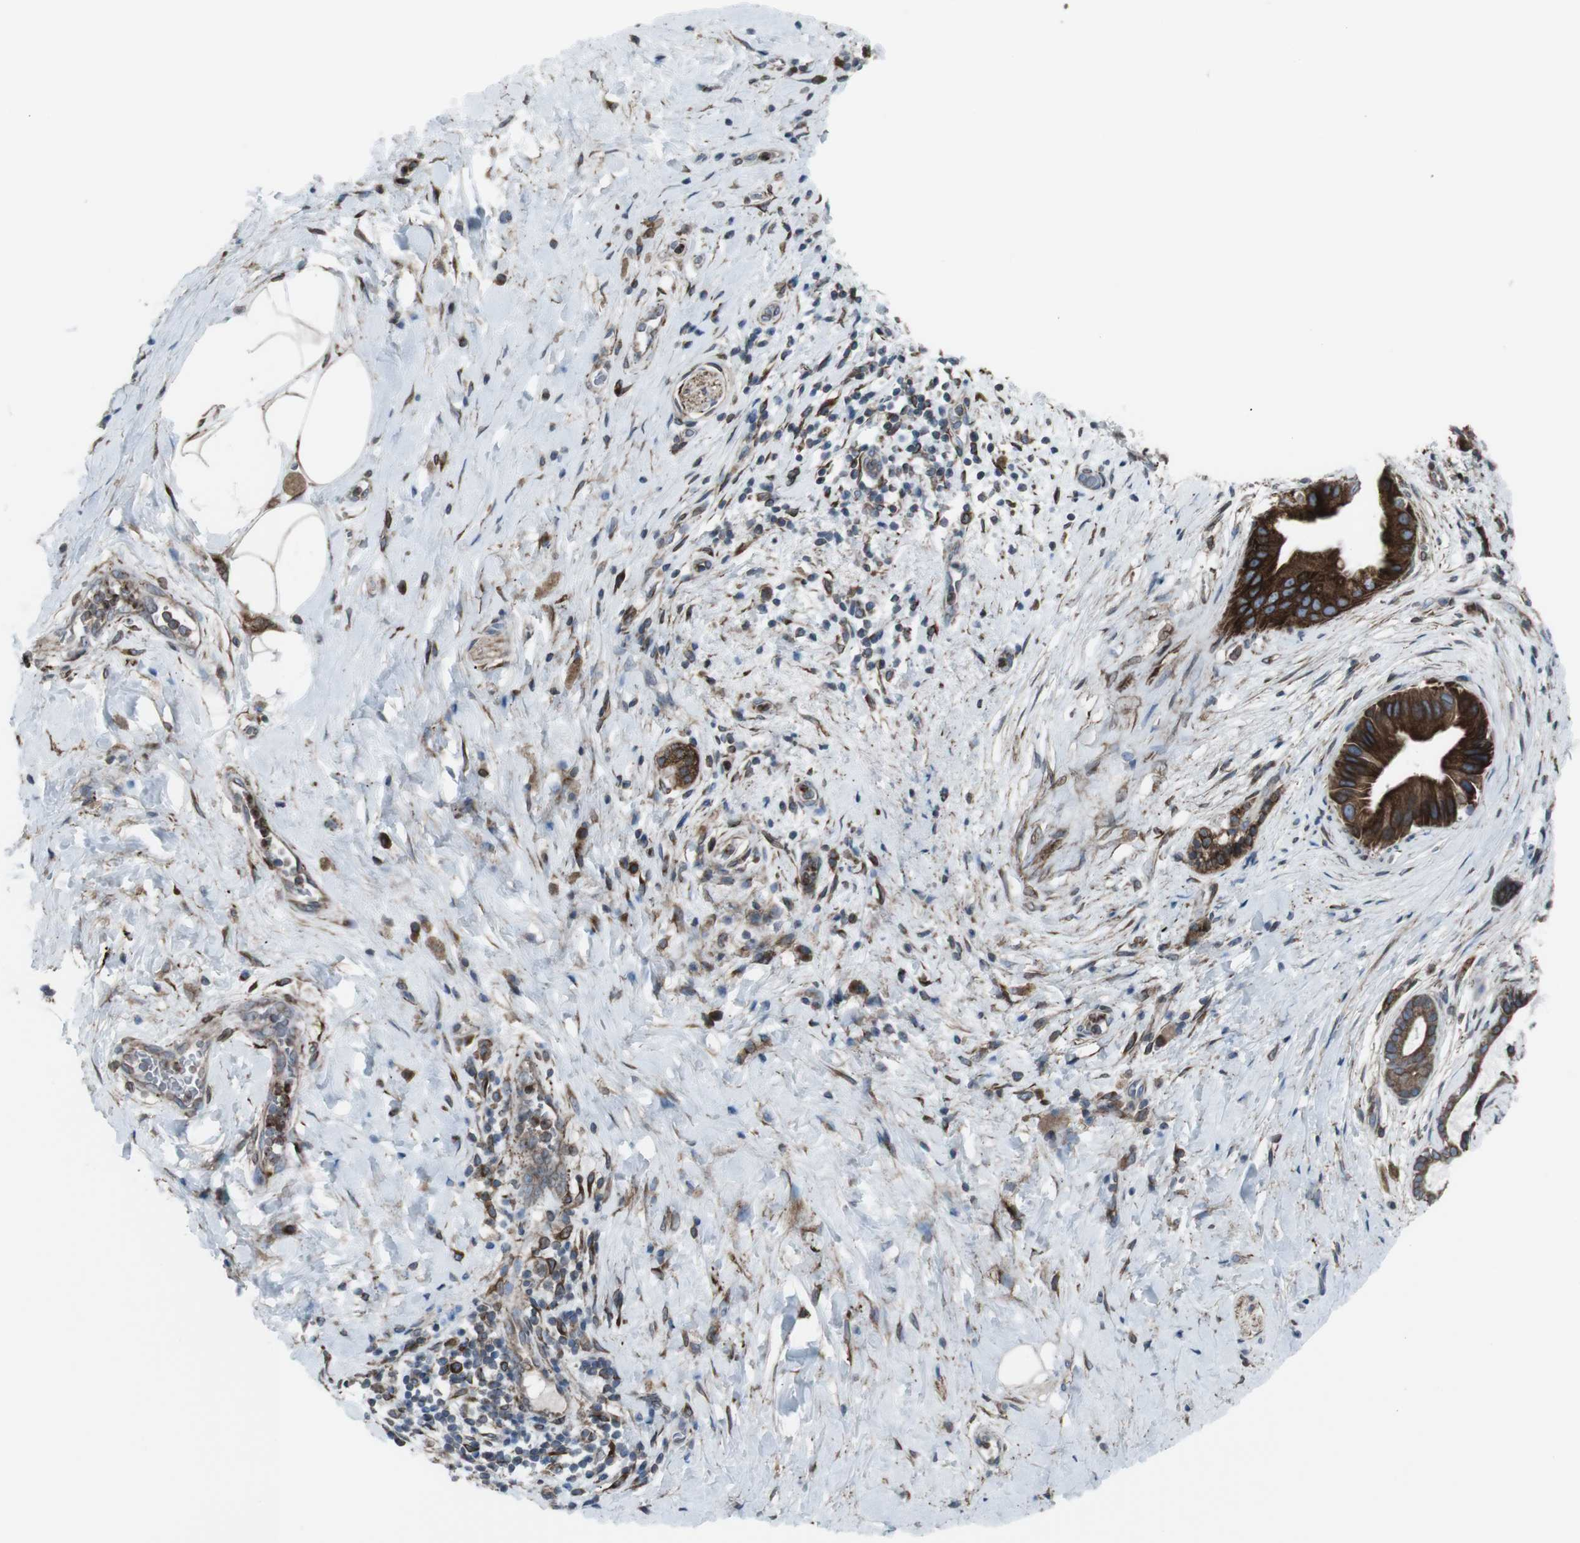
{"staining": {"intensity": "strong", "quantity": ">75%", "location": "cytoplasmic/membranous"}, "tissue": "pancreatic cancer", "cell_type": "Tumor cells", "image_type": "cancer", "snomed": [{"axis": "morphology", "description": "Adenocarcinoma, NOS"}, {"axis": "topography", "description": "Pancreas"}], "caption": "Immunohistochemical staining of human adenocarcinoma (pancreatic) displays strong cytoplasmic/membranous protein positivity in about >75% of tumor cells.", "gene": "LNPK", "patient": {"sex": "male", "age": 55}}